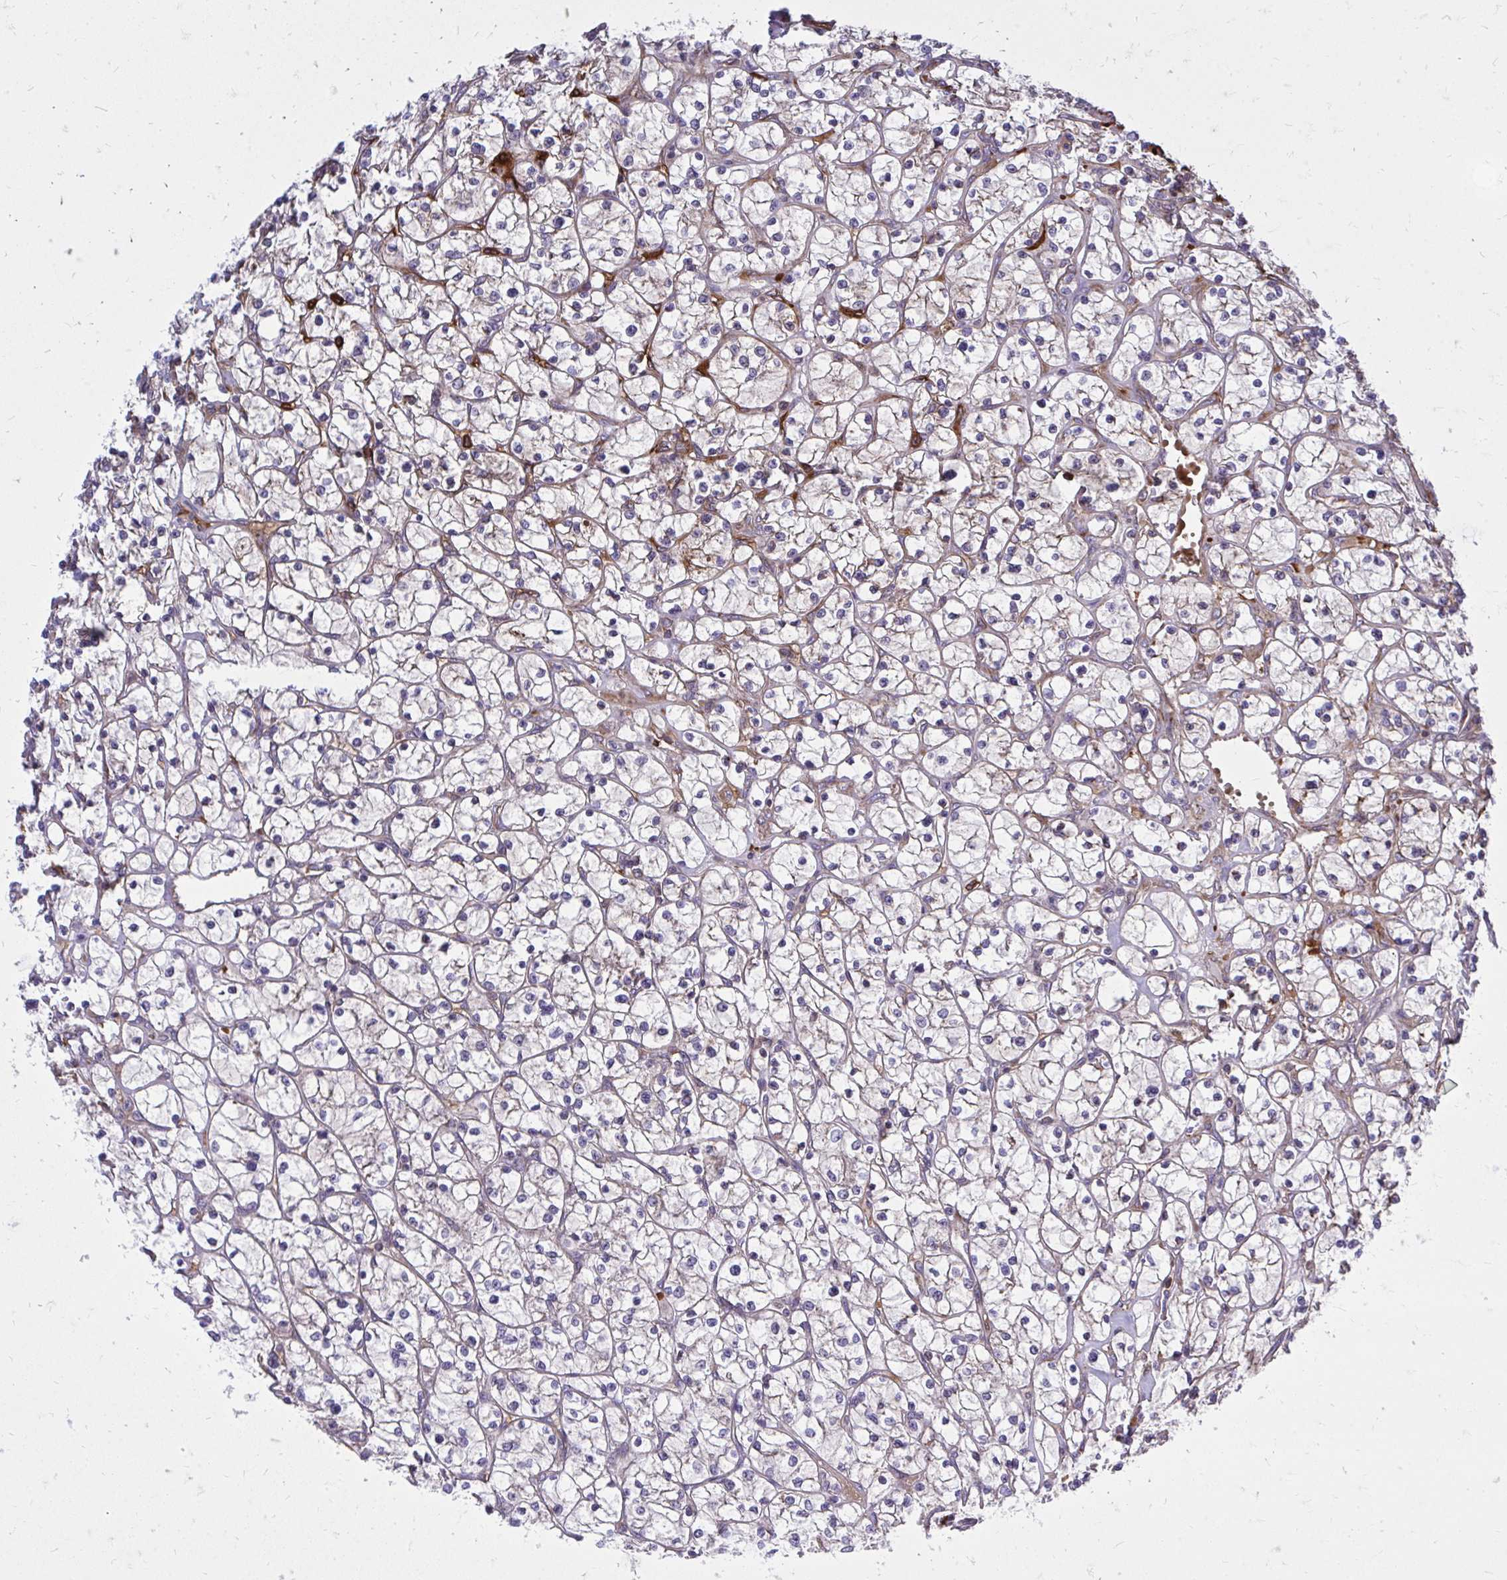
{"staining": {"intensity": "weak", "quantity": "25%-75%", "location": "cytoplasmic/membranous"}, "tissue": "renal cancer", "cell_type": "Tumor cells", "image_type": "cancer", "snomed": [{"axis": "morphology", "description": "Adenocarcinoma, NOS"}, {"axis": "topography", "description": "Kidney"}], "caption": "A brown stain labels weak cytoplasmic/membranous expression of a protein in renal cancer tumor cells.", "gene": "PDK4", "patient": {"sex": "female", "age": 64}}